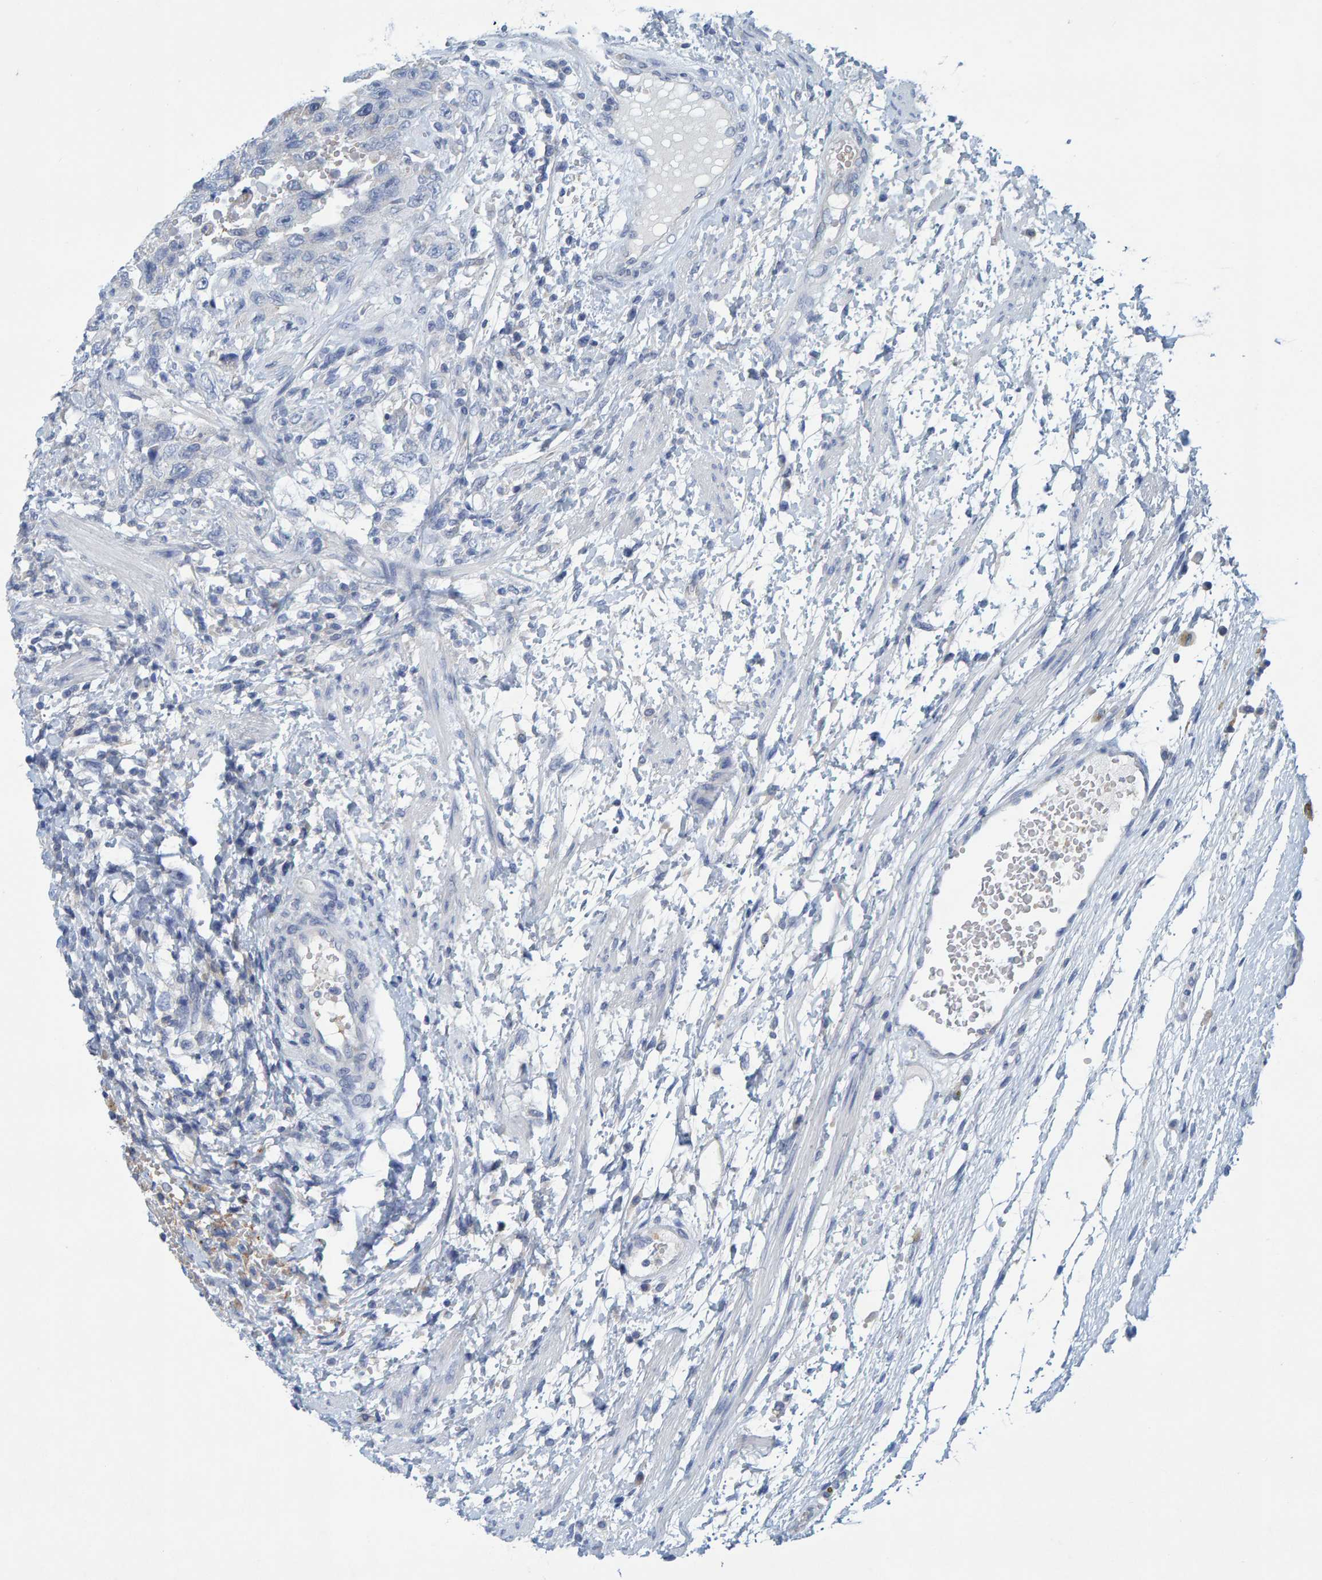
{"staining": {"intensity": "negative", "quantity": "none", "location": "none"}, "tissue": "testis cancer", "cell_type": "Tumor cells", "image_type": "cancer", "snomed": [{"axis": "morphology", "description": "Carcinoma, Embryonal, NOS"}, {"axis": "topography", "description": "Testis"}], "caption": "Image shows no protein expression in tumor cells of embryonal carcinoma (testis) tissue.", "gene": "ALAD", "patient": {"sex": "male", "age": 26}}